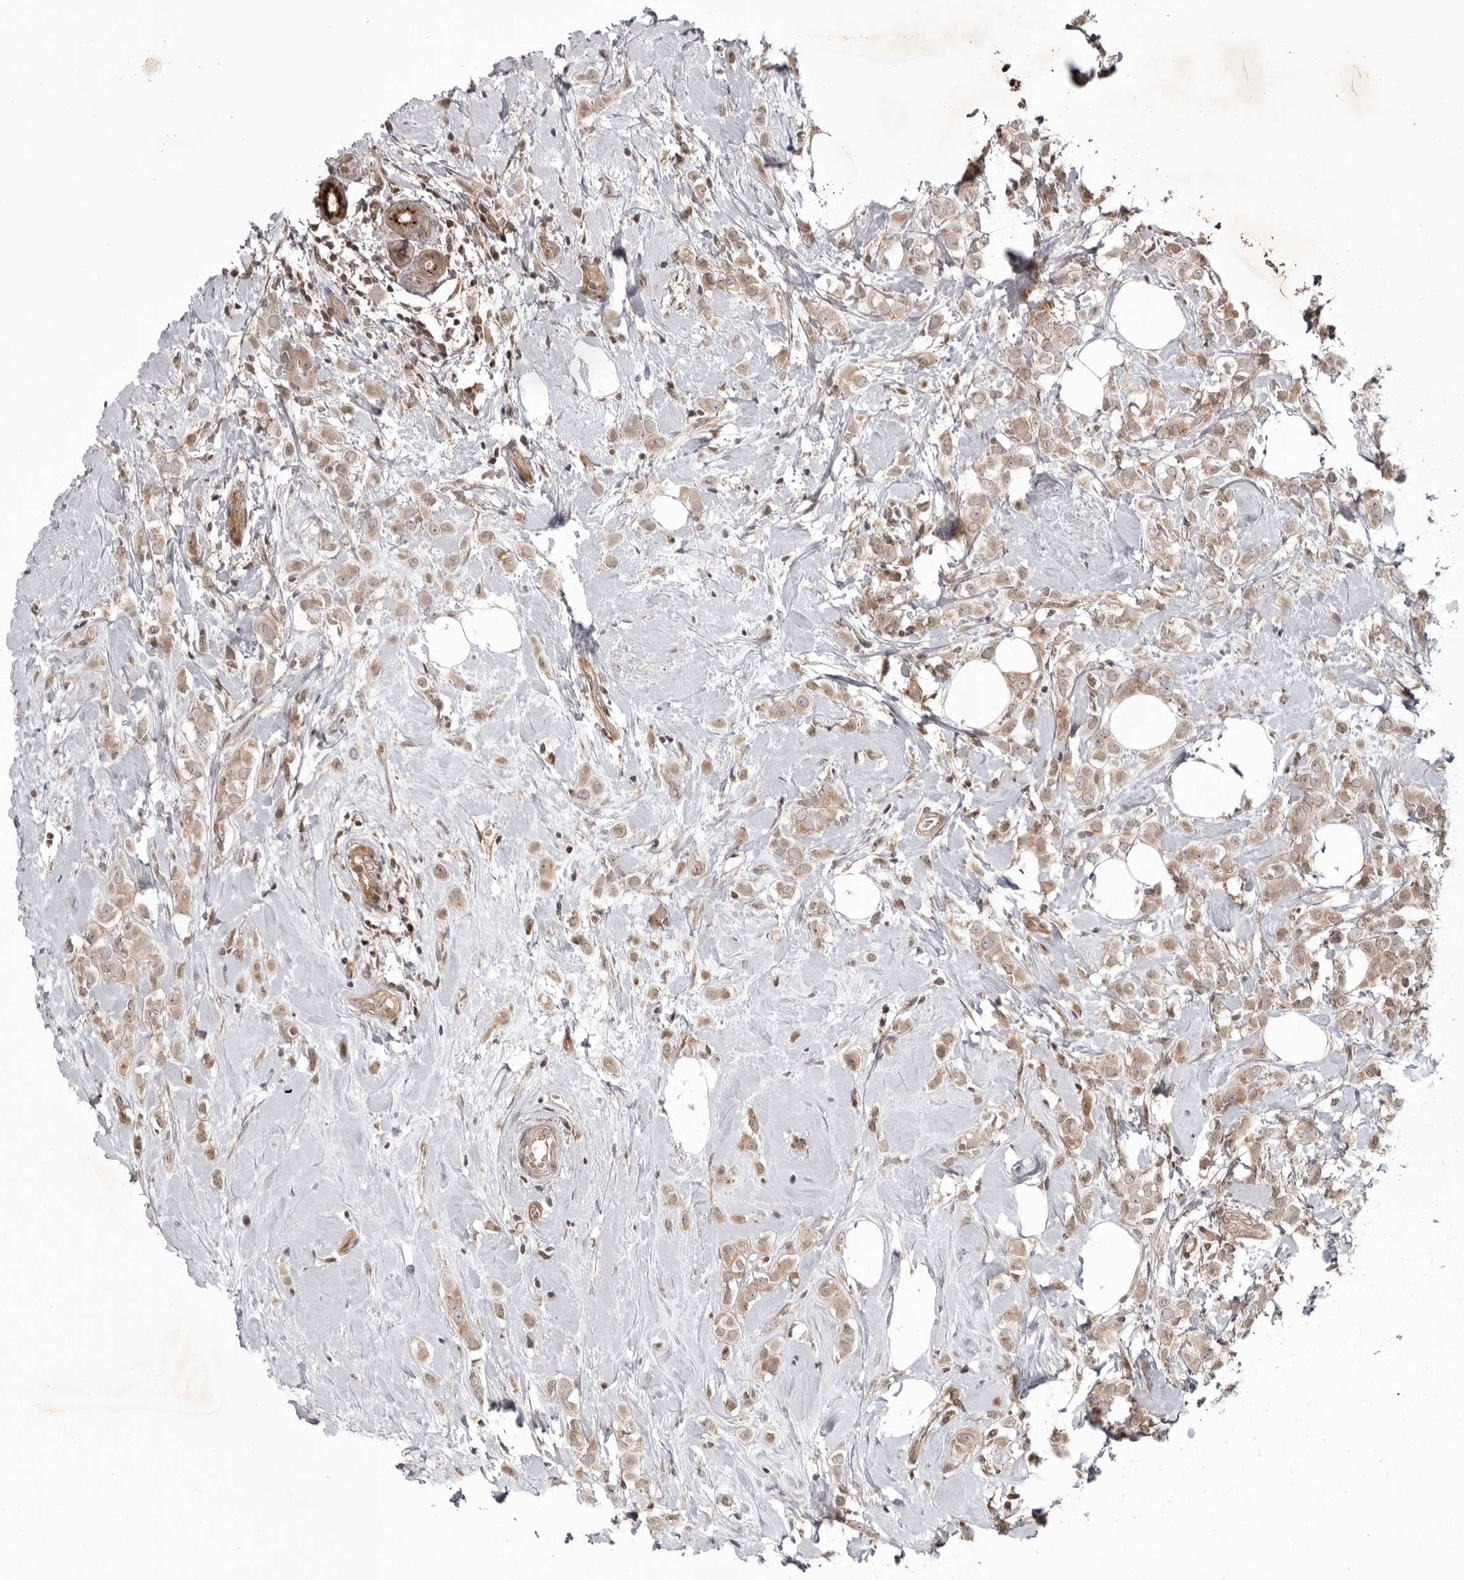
{"staining": {"intensity": "weak", "quantity": ">75%", "location": "cytoplasmic/membranous"}, "tissue": "breast cancer", "cell_type": "Tumor cells", "image_type": "cancer", "snomed": [{"axis": "morphology", "description": "Lobular carcinoma"}, {"axis": "topography", "description": "Breast"}], "caption": "Lobular carcinoma (breast) was stained to show a protein in brown. There is low levels of weak cytoplasmic/membranous expression in about >75% of tumor cells.", "gene": "USP43", "patient": {"sex": "female", "age": 47}}